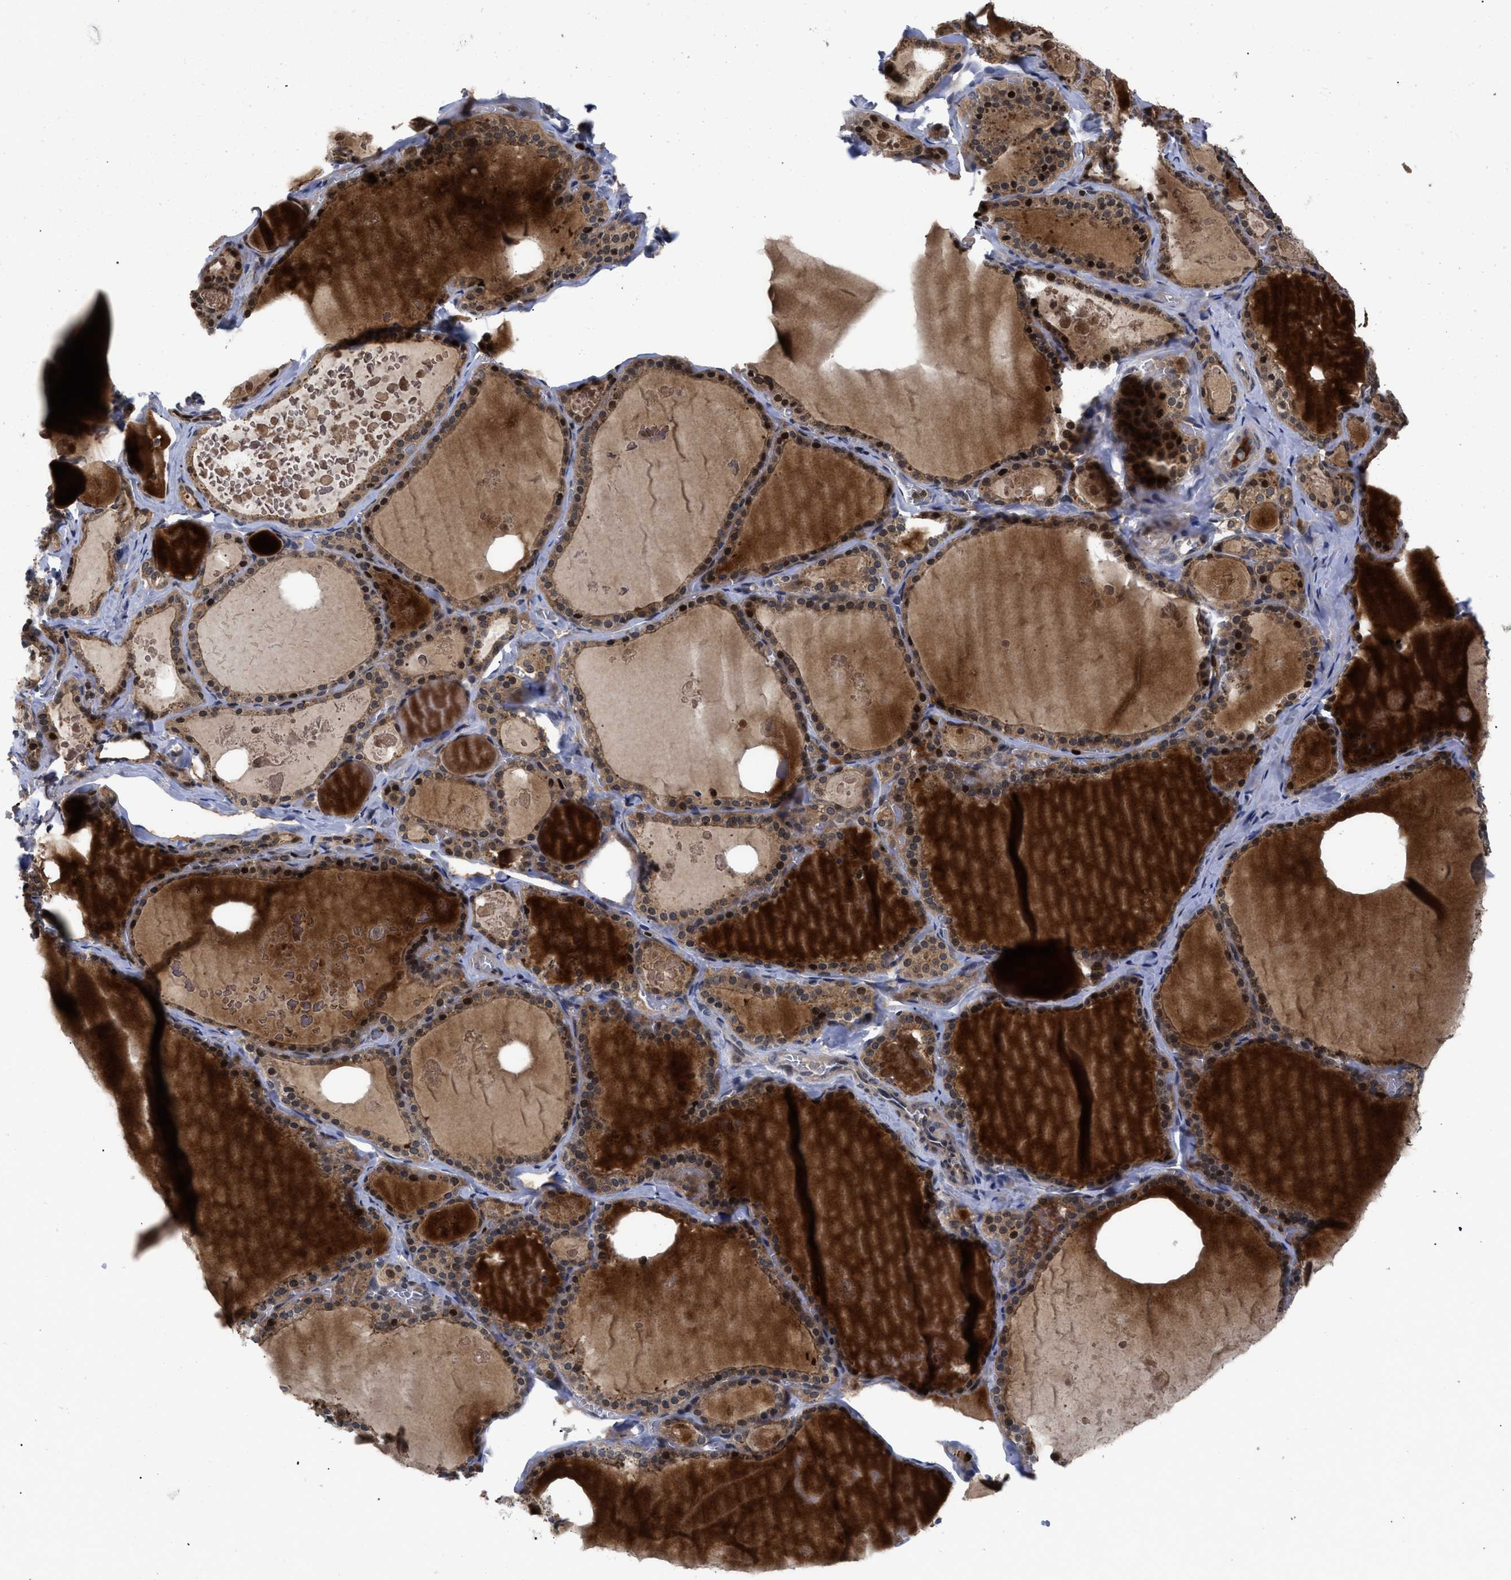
{"staining": {"intensity": "moderate", "quantity": ">75%", "location": "cytoplasmic/membranous,nuclear"}, "tissue": "thyroid gland", "cell_type": "Glandular cells", "image_type": "normal", "snomed": [{"axis": "morphology", "description": "Normal tissue, NOS"}, {"axis": "topography", "description": "Thyroid gland"}], "caption": "Benign thyroid gland reveals moderate cytoplasmic/membranous,nuclear positivity in about >75% of glandular cells.", "gene": "FAM200A", "patient": {"sex": "male", "age": 56}}